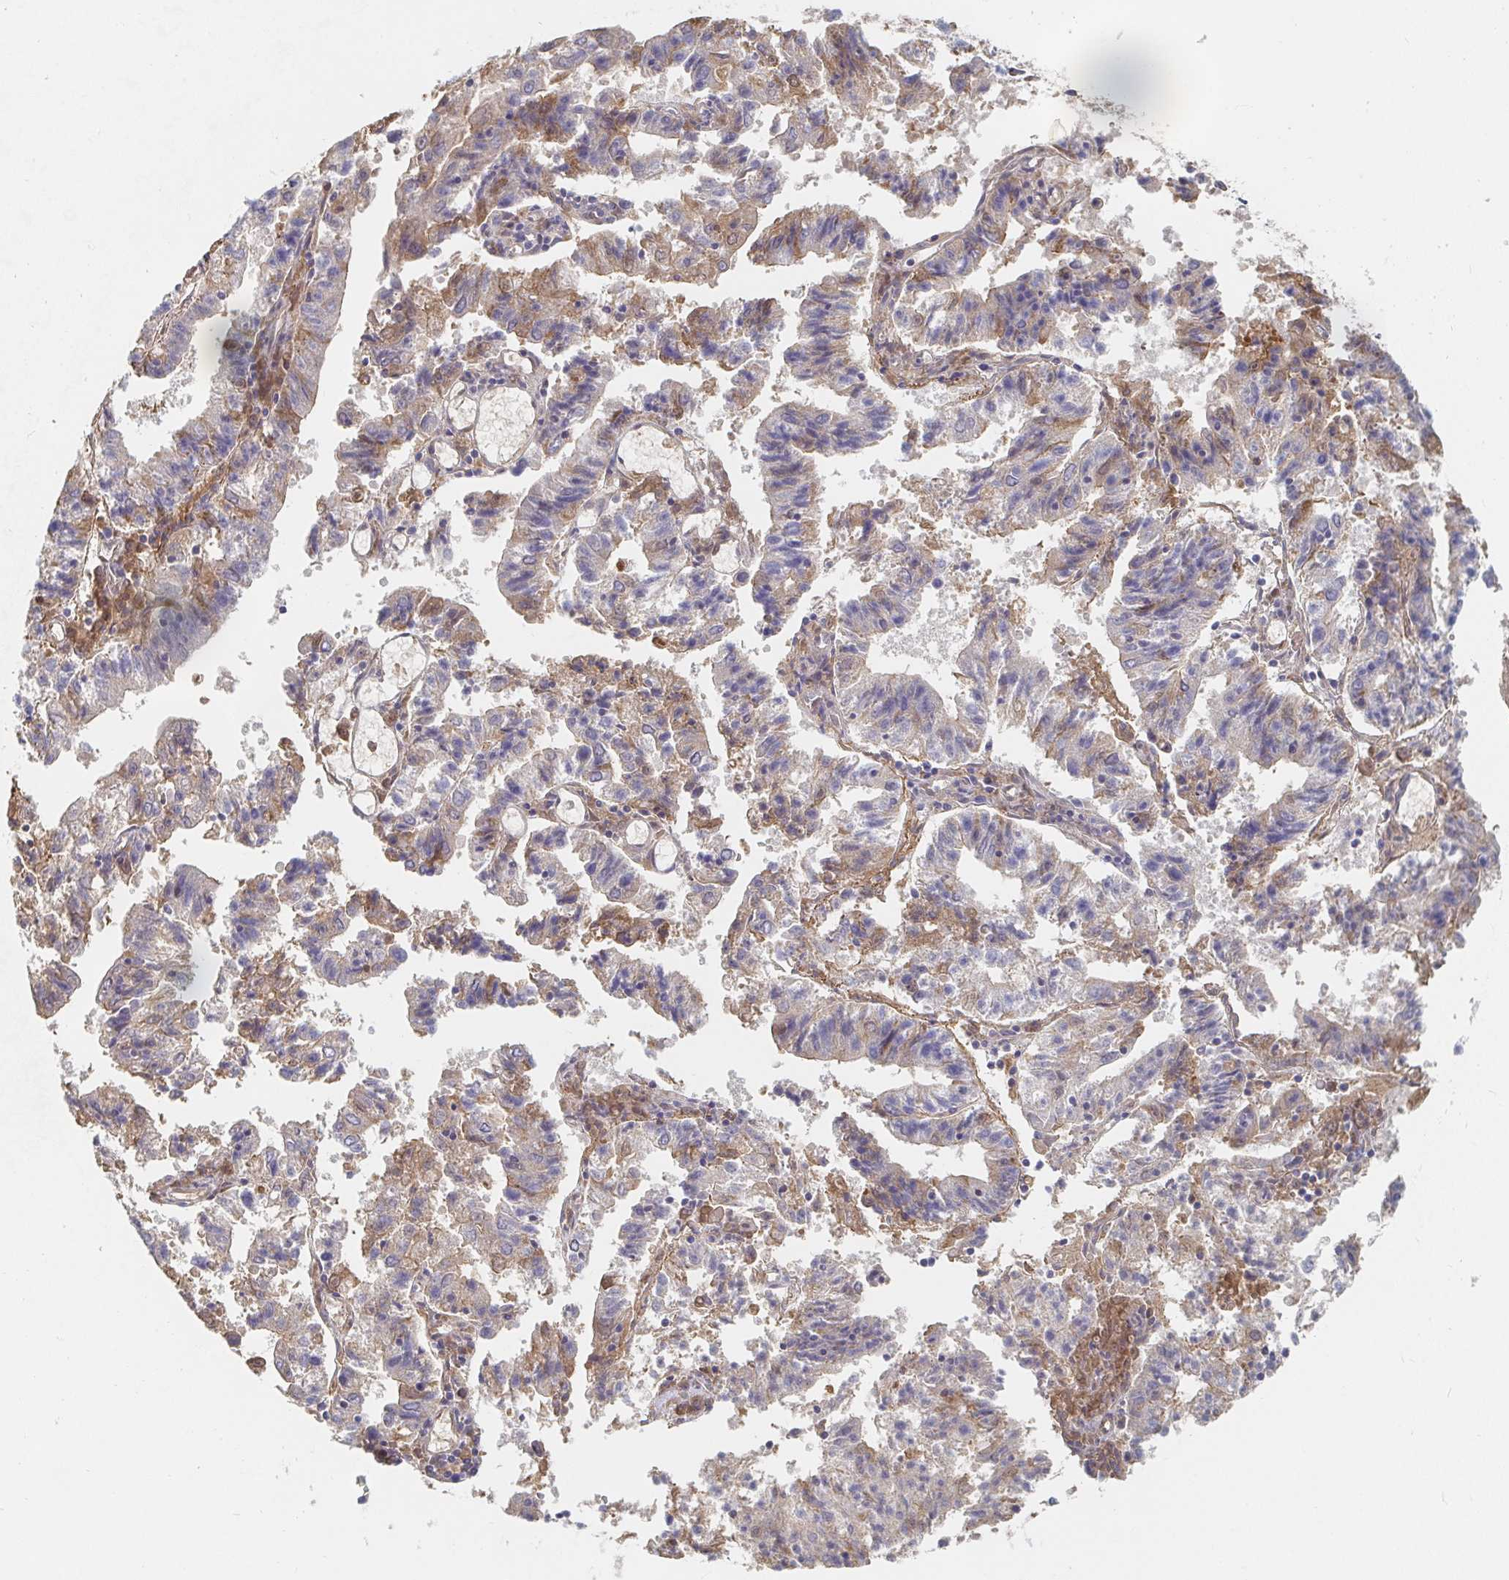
{"staining": {"intensity": "weak", "quantity": "25%-75%", "location": "cytoplasmic/membranous"}, "tissue": "endometrial cancer", "cell_type": "Tumor cells", "image_type": "cancer", "snomed": [{"axis": "morphology", "description": "Adenocarcinoma, NOS"}, {"axis": "topography", "description": "Endometrium"}], "caption": "Immunohistochemical staining of human endometrial adenocarcinoma demonstrates weak cytoplasmic/membranous protein expression in approximately 25%-75% of tumor cells.", "gene": "NME9", "patient": {"sex": "female", "age": 82}}